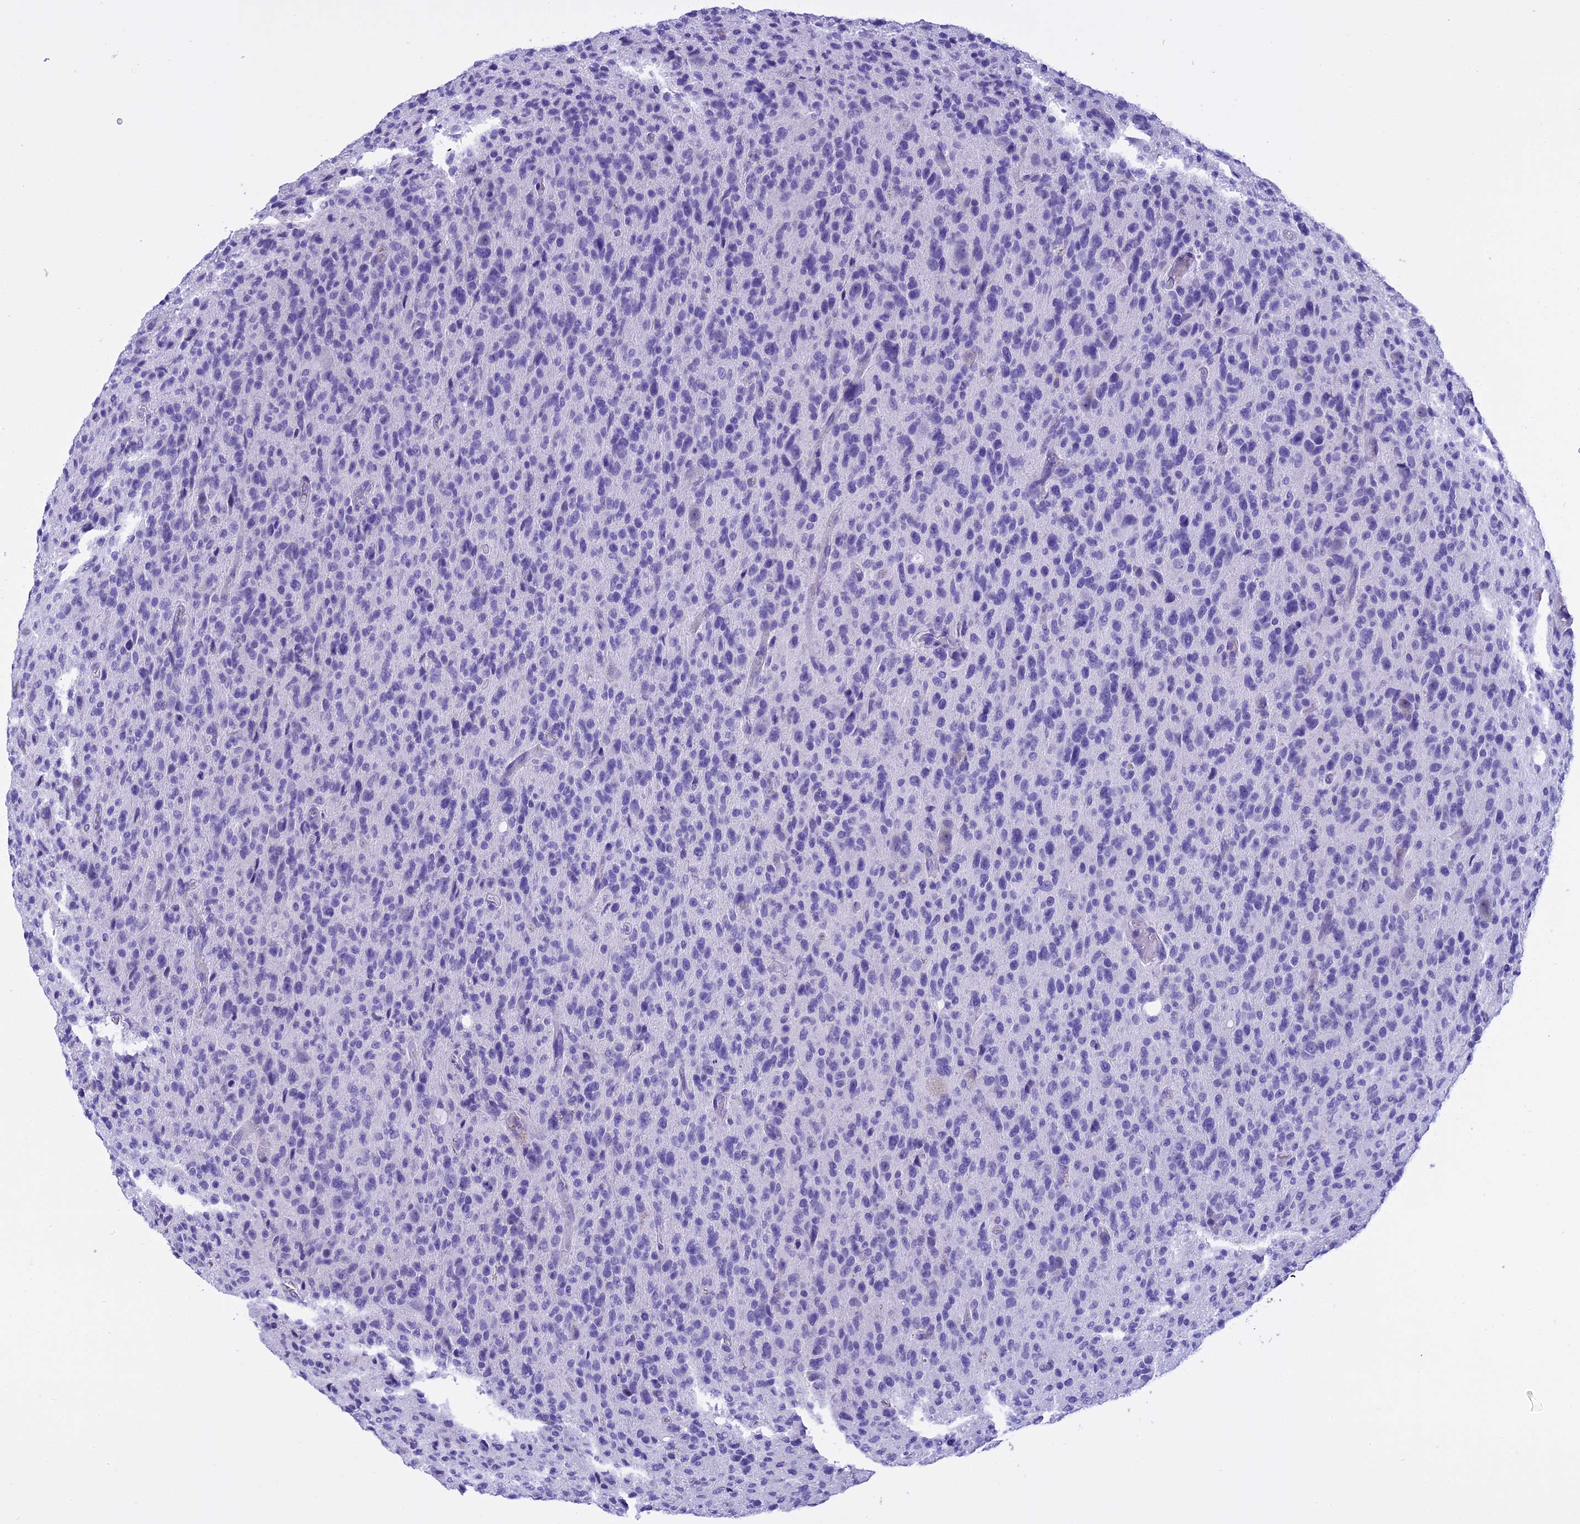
{"staining": {"intensity": "negative", "quantity": "none", "location": "none"}, "tissue": "glioma", "cell_type": "Tumor cells", "image_type": "cancer", "snomed": [{"axis": "morphology", "description": "Glioma, malignant, High grade"}, {"axis": "topography", "description": "Brain"}], "caption": "Human glioma stained for a protein using IHC exhibits no expression in tumor cells.", "gene": "KCTD14", "patient": {"sex": "female", "age": 57}}